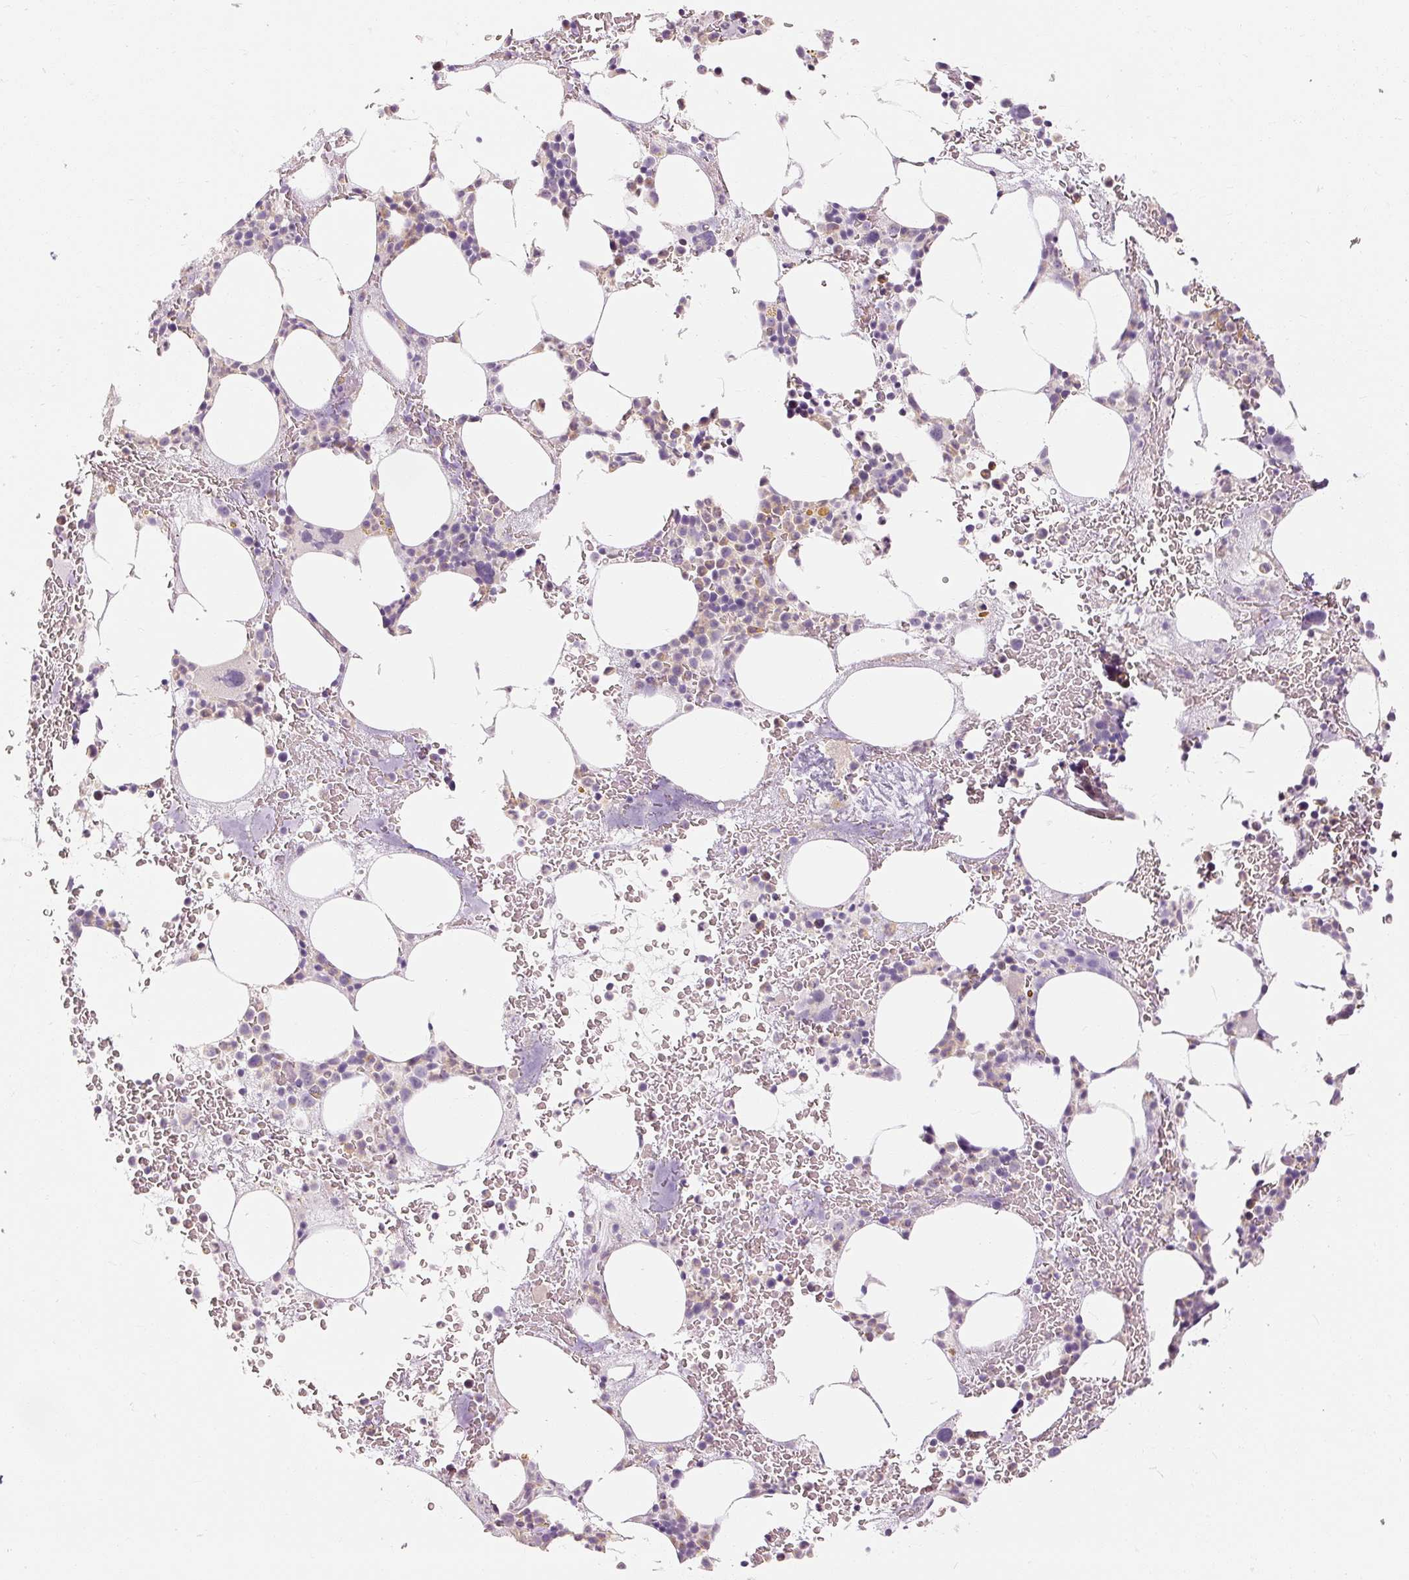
{"staining": {"intensity": "negative", "quantity": "none", "location": "none"}, "tissue": "bone marrow", "cell_type": "Hematopoietic cells", "image_type": "normal", "snomed": [{"axis": "morphology", "description": "Normal tissue, NOS"}, {"axis": "topography", "description": "Bone marrow"}], "caption": "An image of bone marrow stained for a protein displays no brown staining in hematopoietic cells. (Stains: DAB (3,3'-diaminobenzidine) immunohistochemistry with hematoxylin counter stain, Microscopy: brightfield microscopy at high magnification).", "gene": "CAPN3", "patient": {"sex": "male", "age": 62}}